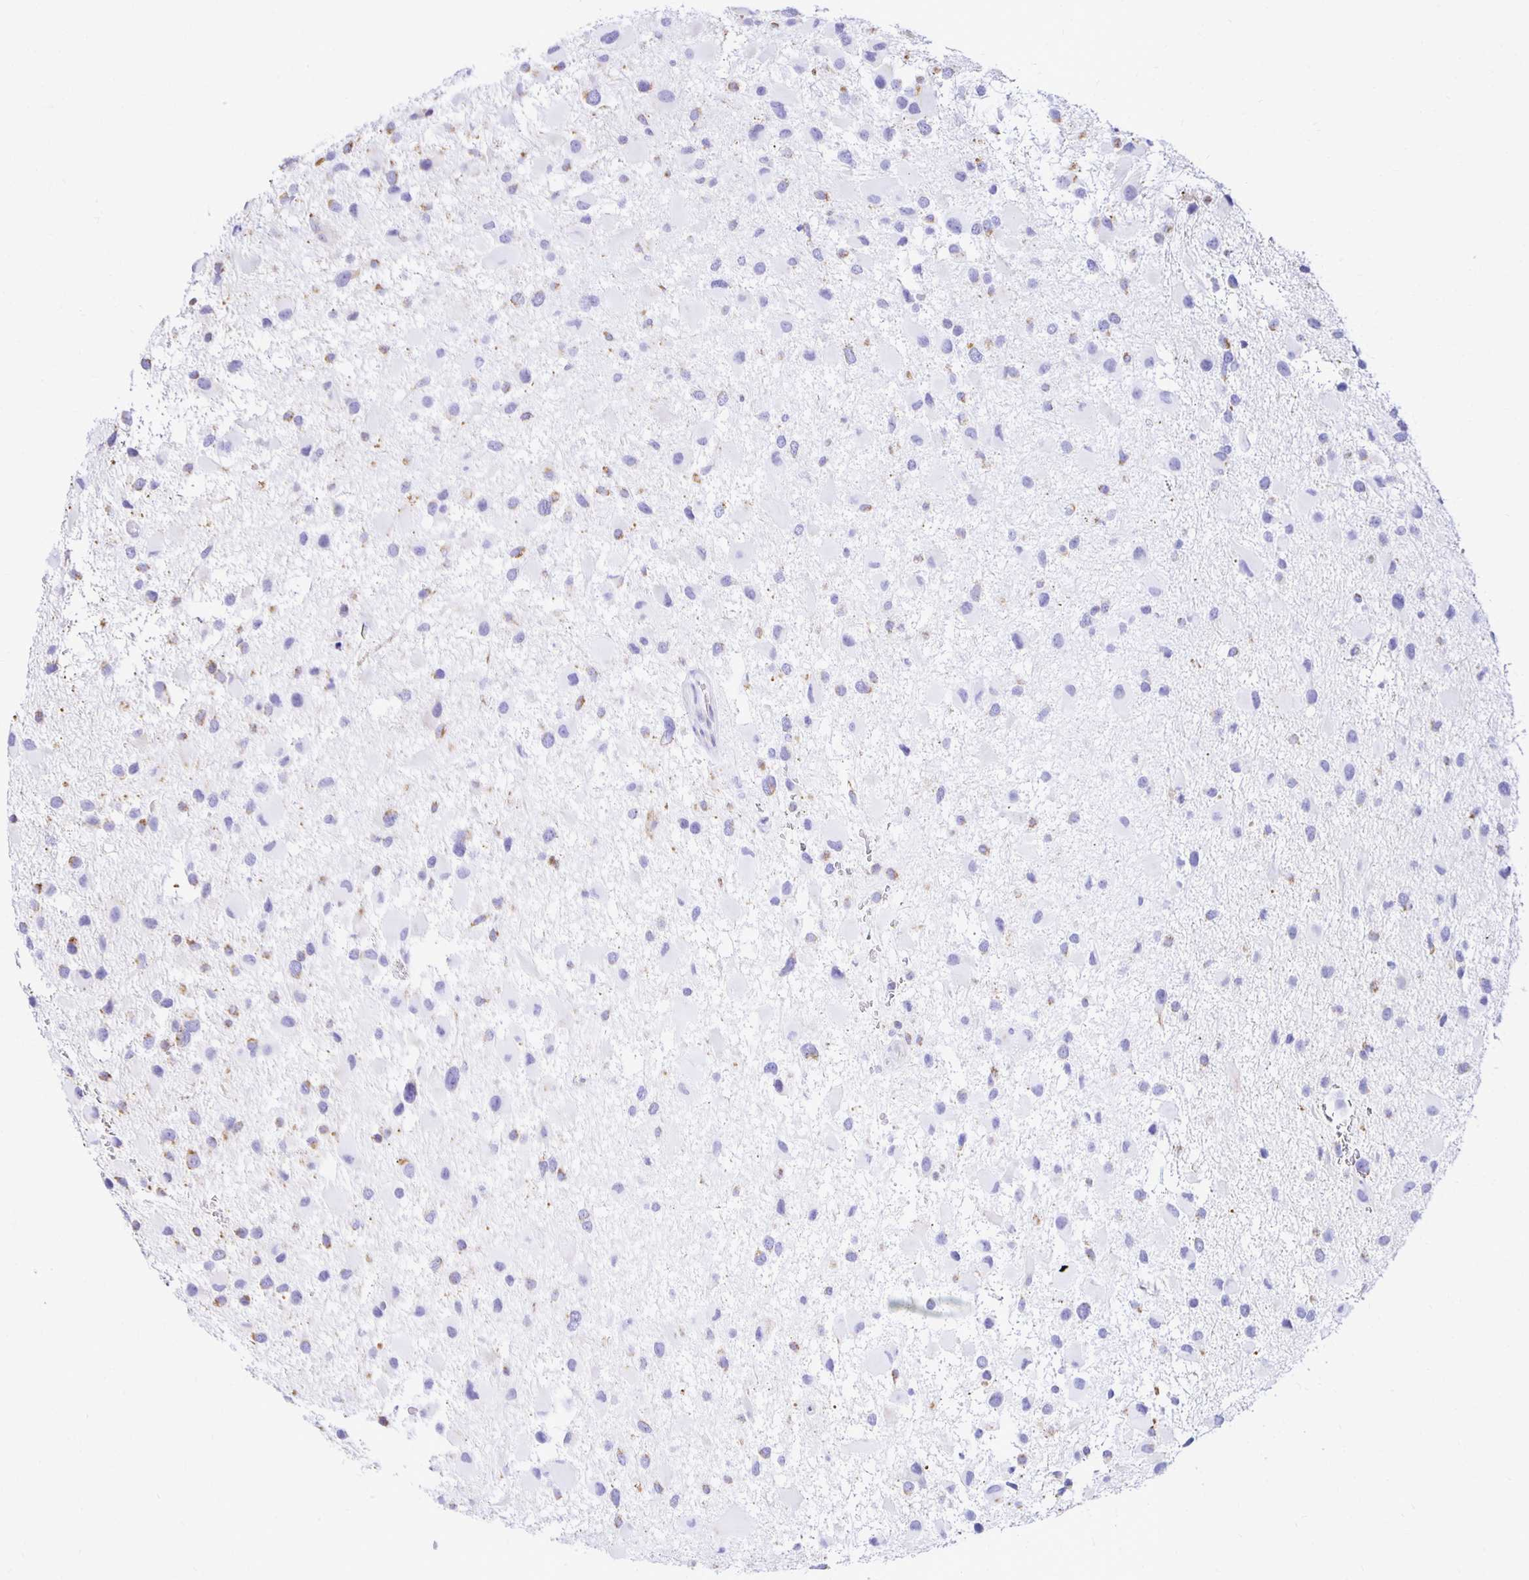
{"staining": {"intensity": "negative", "quantity": "none", "location": "none"}, "tissue": "glioma", "cell_type": "Tumor cells", "image_type": "cancer", "snomed": [{"axis": "morphology", "description": "Glioma, malignant, High grade"}, {"axis": "topography", "description": "Brain"}], "caption": "Immunohistochemistry micrograph of malignant glioma (high-grade) stained for a protein (brown), which exhibits no expression in tumor cells.", "gene": "PLAAT2", "patient": {"sex": "female", "age": 40}}